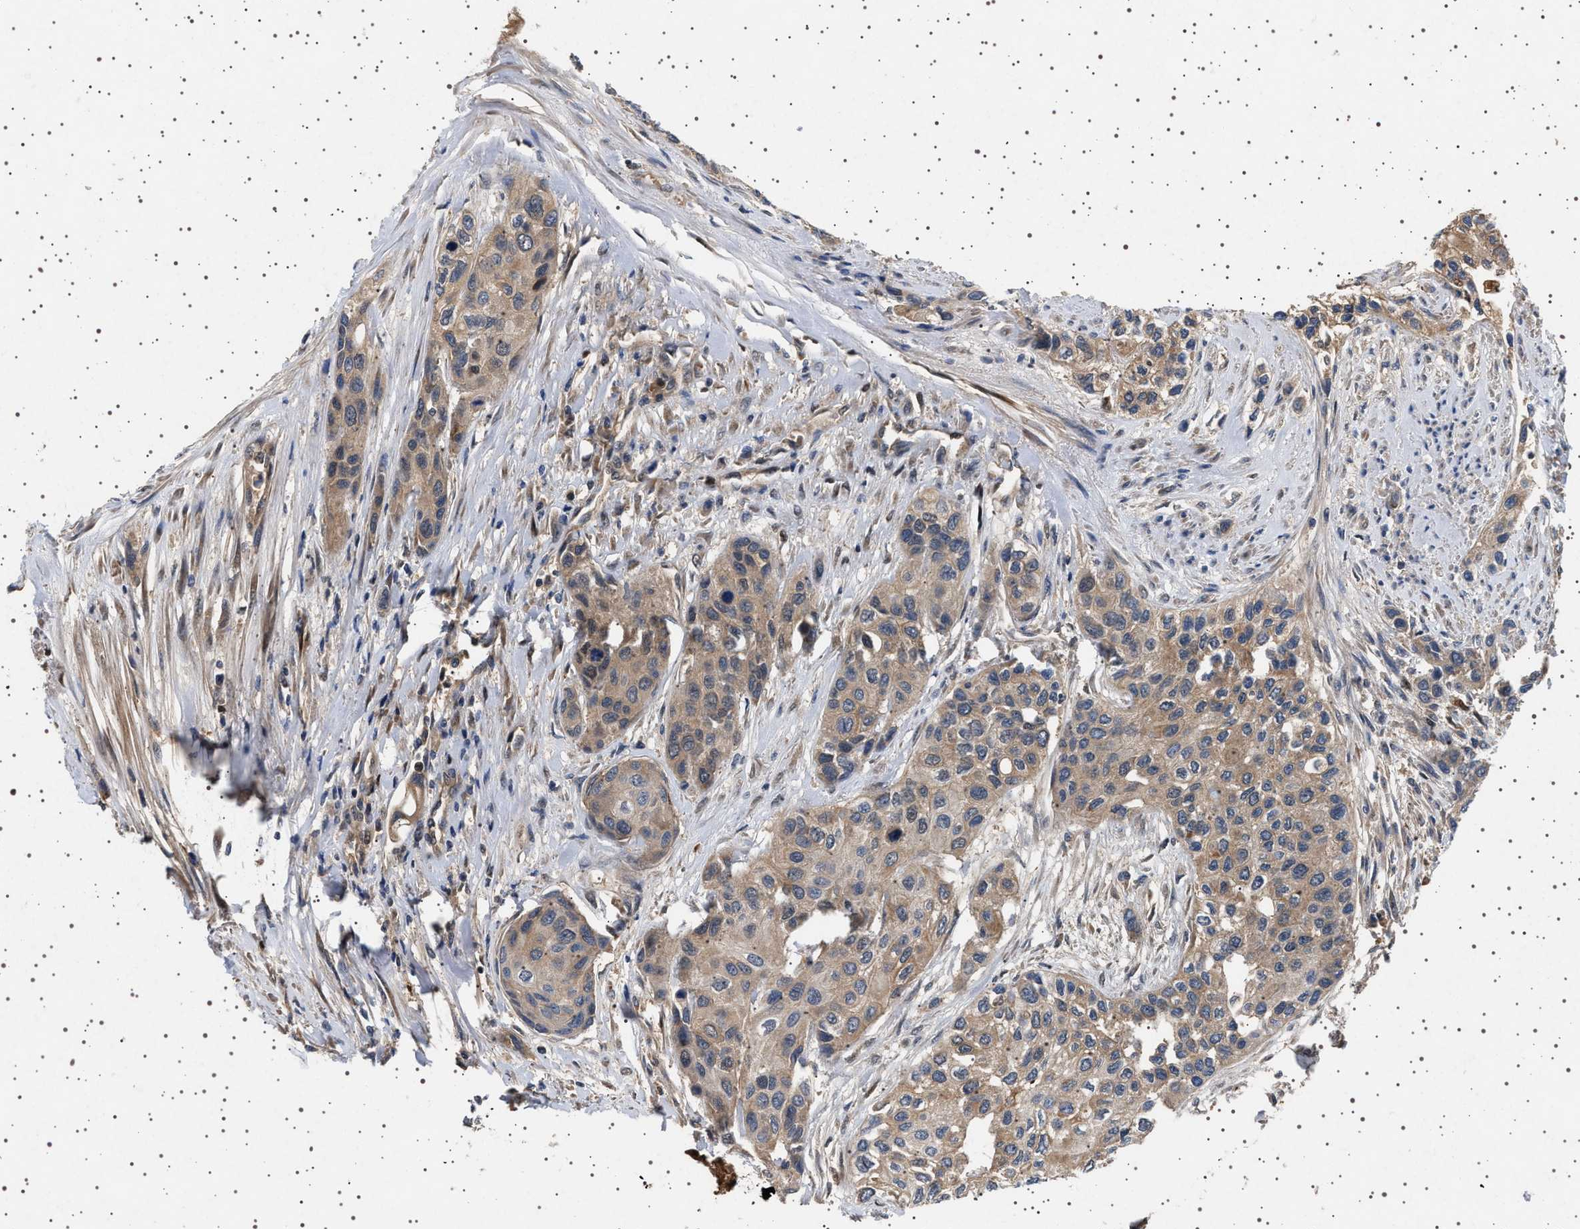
{"staining": {"intensity": "weak", "quantity": ">75%", "location": "cytoplasmic/membranous"}, "tissue": "urothelial cancer", "cell_type": "Tumor cells", "image_type": "cancer", "snomed": [{"axis": "morphology", "description": "Urothelial carcinoma, High grade"}, {"axis": "topography", "description": "Urinary bladder"}], "caption": "Immunohistochemical staining of human urothelial cancer demonstrates weak cytoplasmic/membranous protein expression in approximately >75% of tumor cells.", "gene": "FICD", "patient": {"sex": "female", "age": 56}}